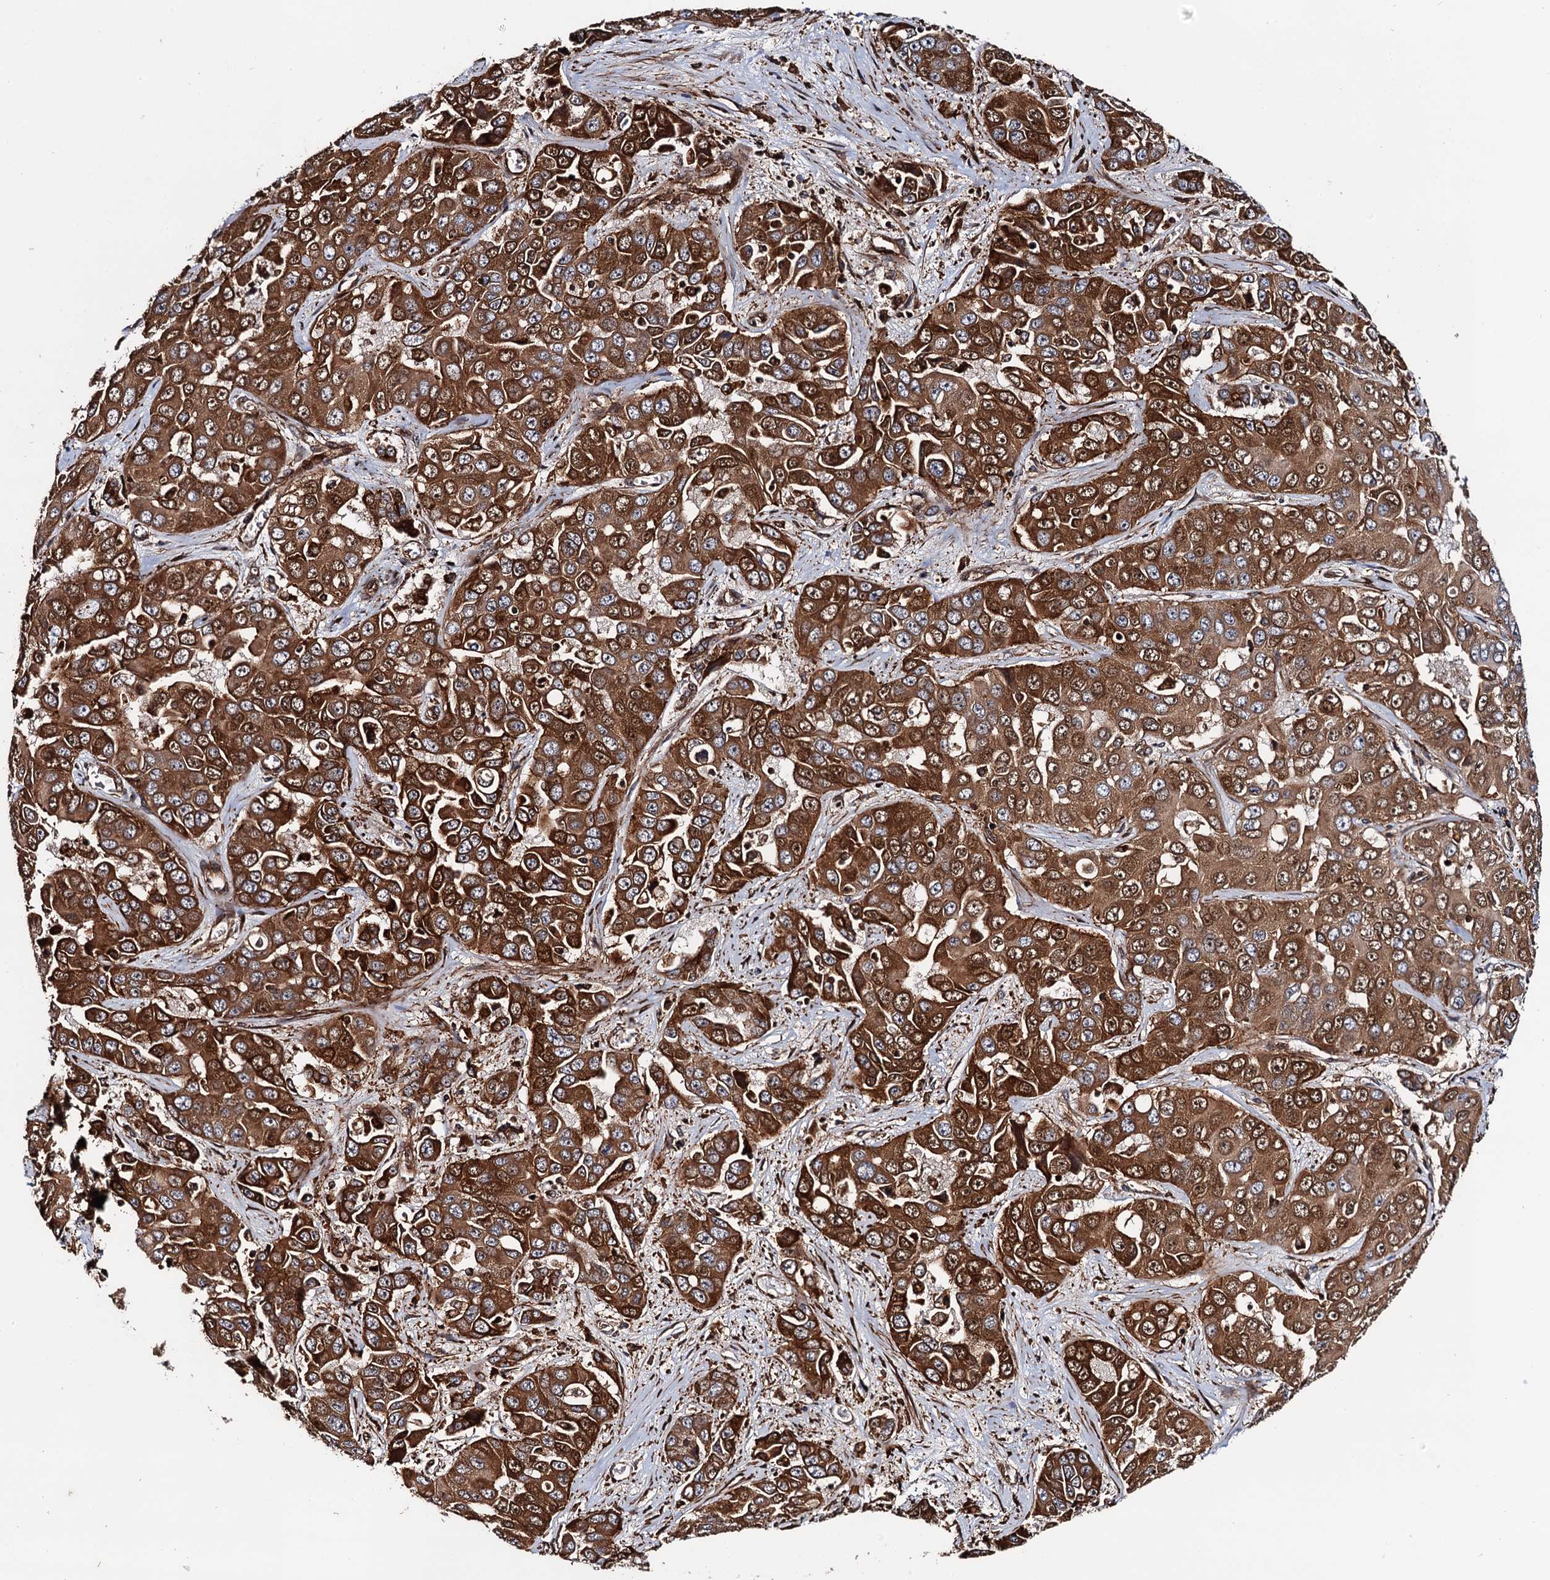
{"staining": {"intensity": "strong", "quantity": ">75%", "location": "cytoplasmic/membranous,nuclear"}, "tissue": "liver cancer", "cell_type": "Tumor cells", "image_type": "cancer", "snomed": [{"axis": "morphology", "description": "Cholangiocarcinoma"}, {"axis": "topography", "description": "Liver"}], "caption": "Brown immunohistochemical staining in human liver cancer (cholangiocarcinoma) reveals strong cytoplasmic/membranous and nuclear positivity in approximately >75% of tumor cells.", "gene": "BORA", "patient": {"sex": "female", "age": 52}}